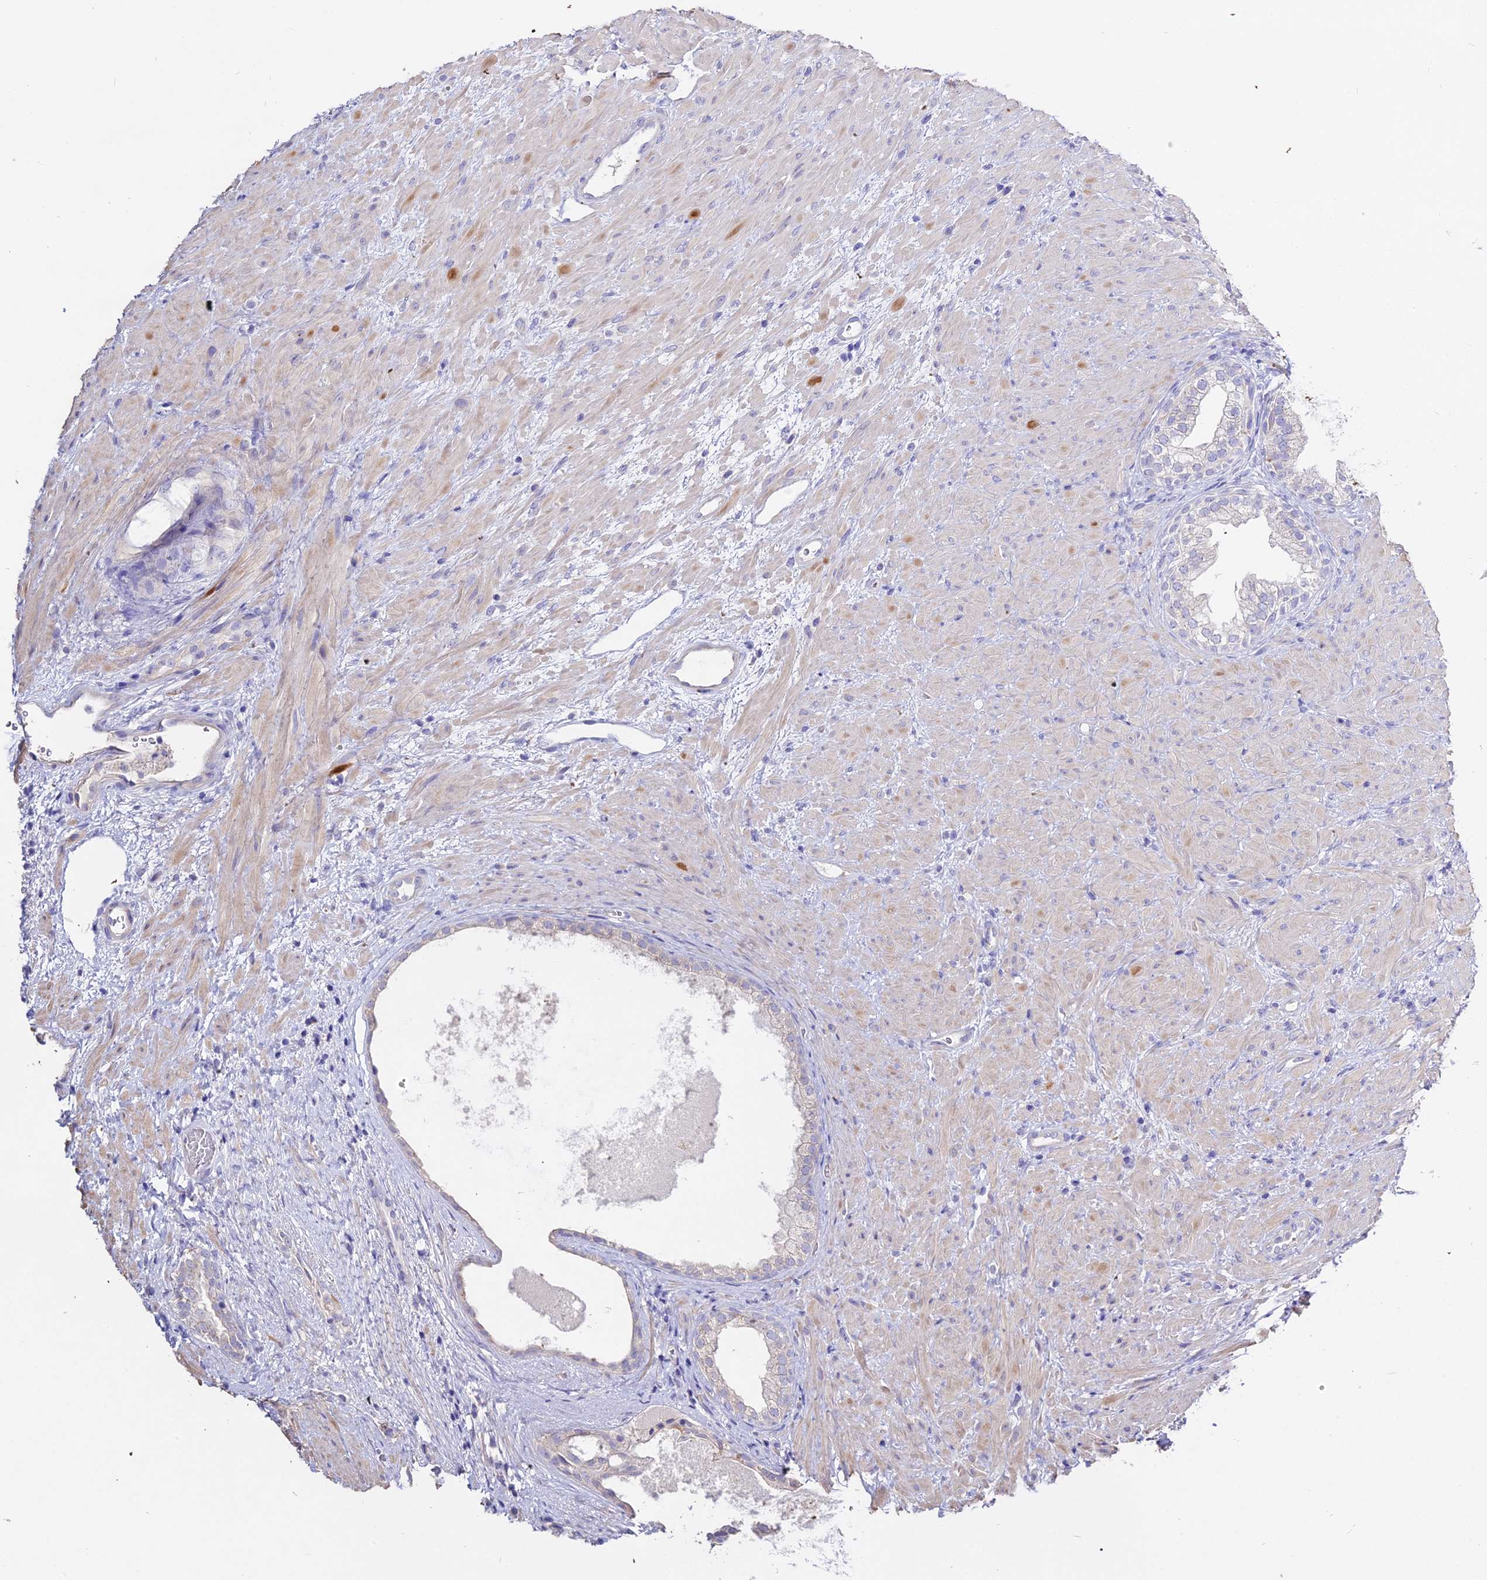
{"staining": {"intensity": "negative", "quantity": "none", "location": "none"}, "tissue": "prostate", "cell_type": "Glandular cells", "image_type": "normal", "snomed": [{"axis": "morphology", "description": "Normal tissue, NOS"}, {"axis": "topography", "description": "Prostate"}], "caption": "A photomicrograph of prostate stained for a protein demonstrates no brown staining in glandular cells.", "gene": "GLYAT", "patient": {"sex": "male", "age": 76}}